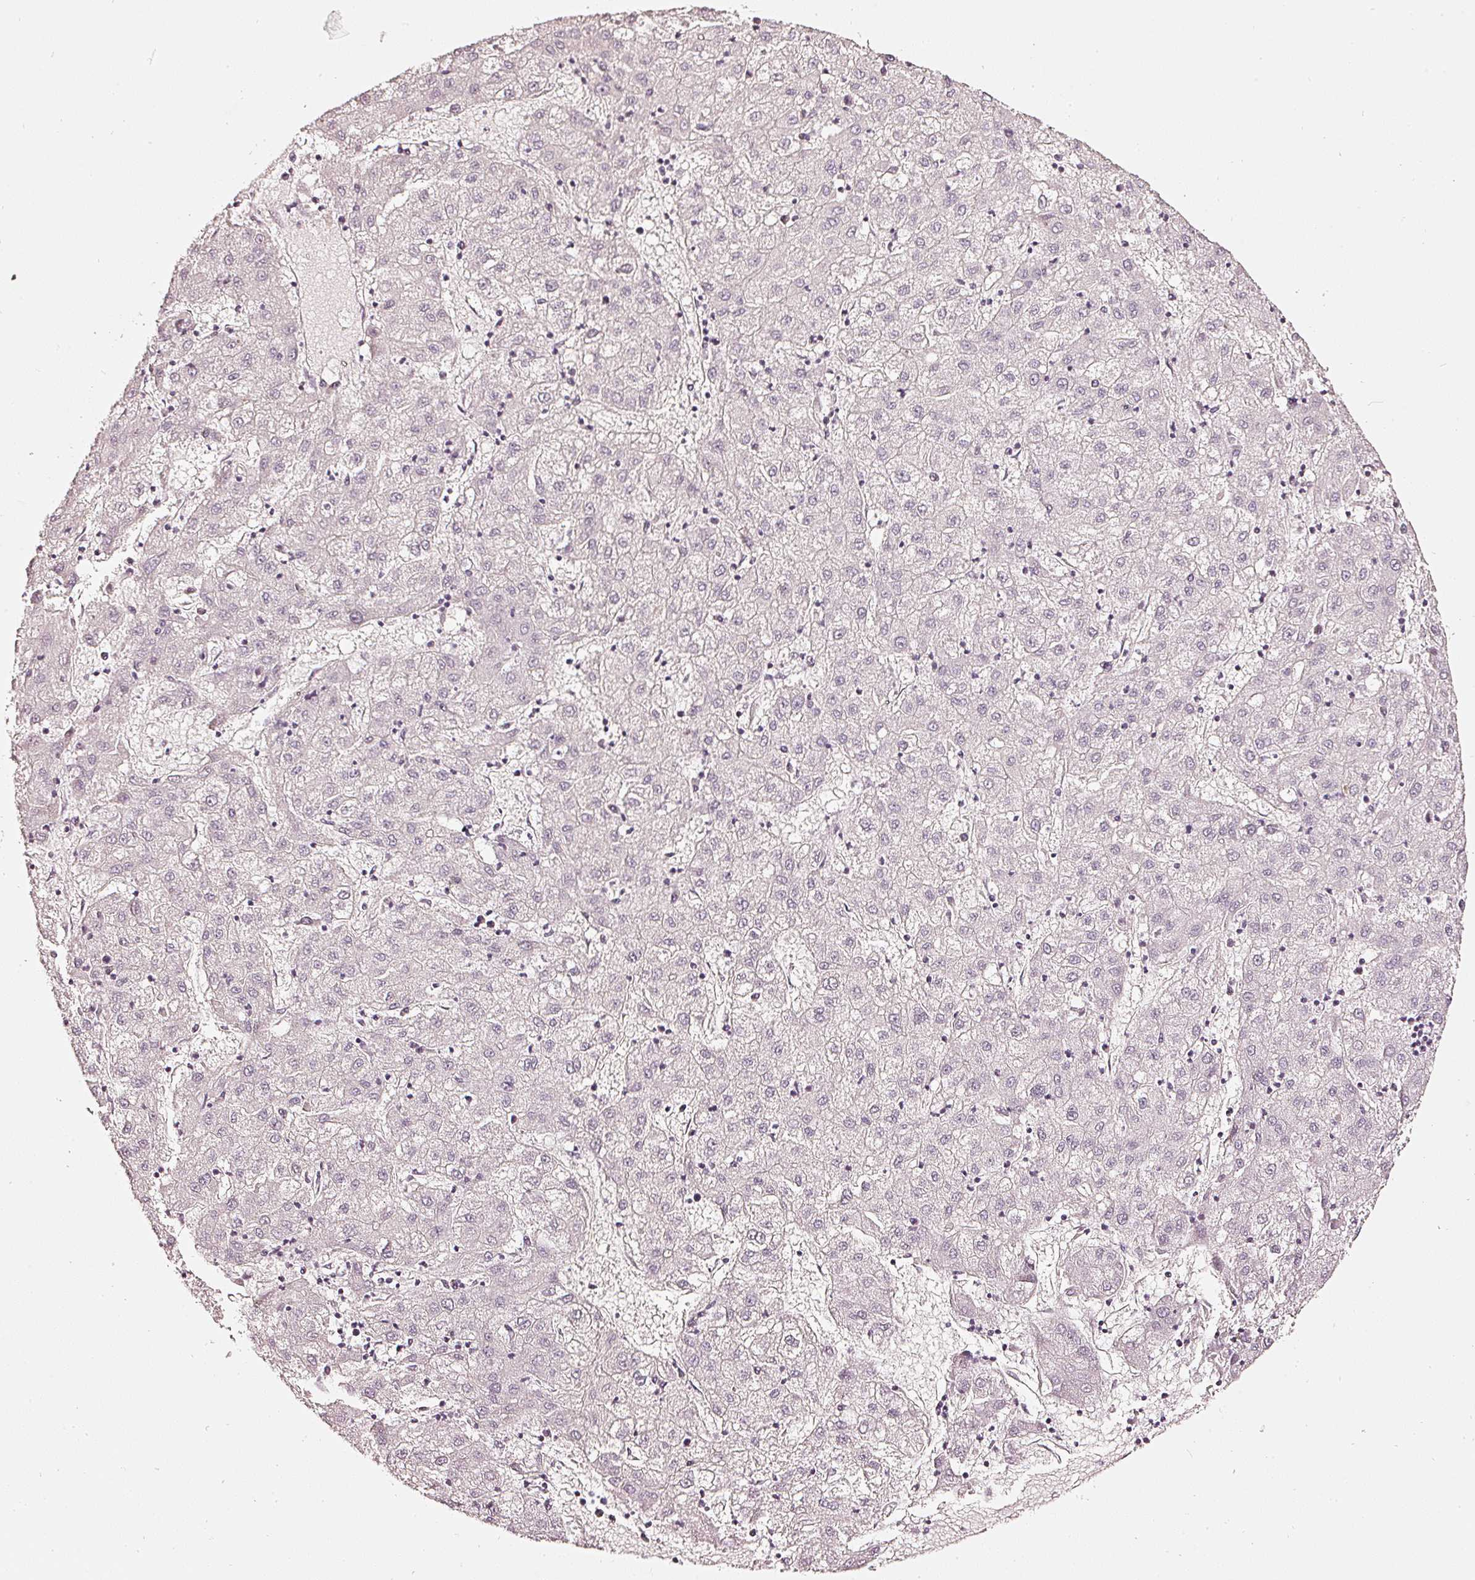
{"staining": {"intensity": "negative", "quantity": "none", "location": "none"}, "tissue": "liver cancer", "cell_type": "Tumor cells", "image_type": "cancer", "snomed": [{"axis": "morphology", "description": "Carcinoma, Hepatocellular, NOS"}, {"axis": "topography", "description": "Liver"}], "caption": "Tumor cells are negative for protein expression in human liver cancer. Nuclei are stained in blue.", "gene": "CNP", "patient": {"sex": "male", "age": 72}}